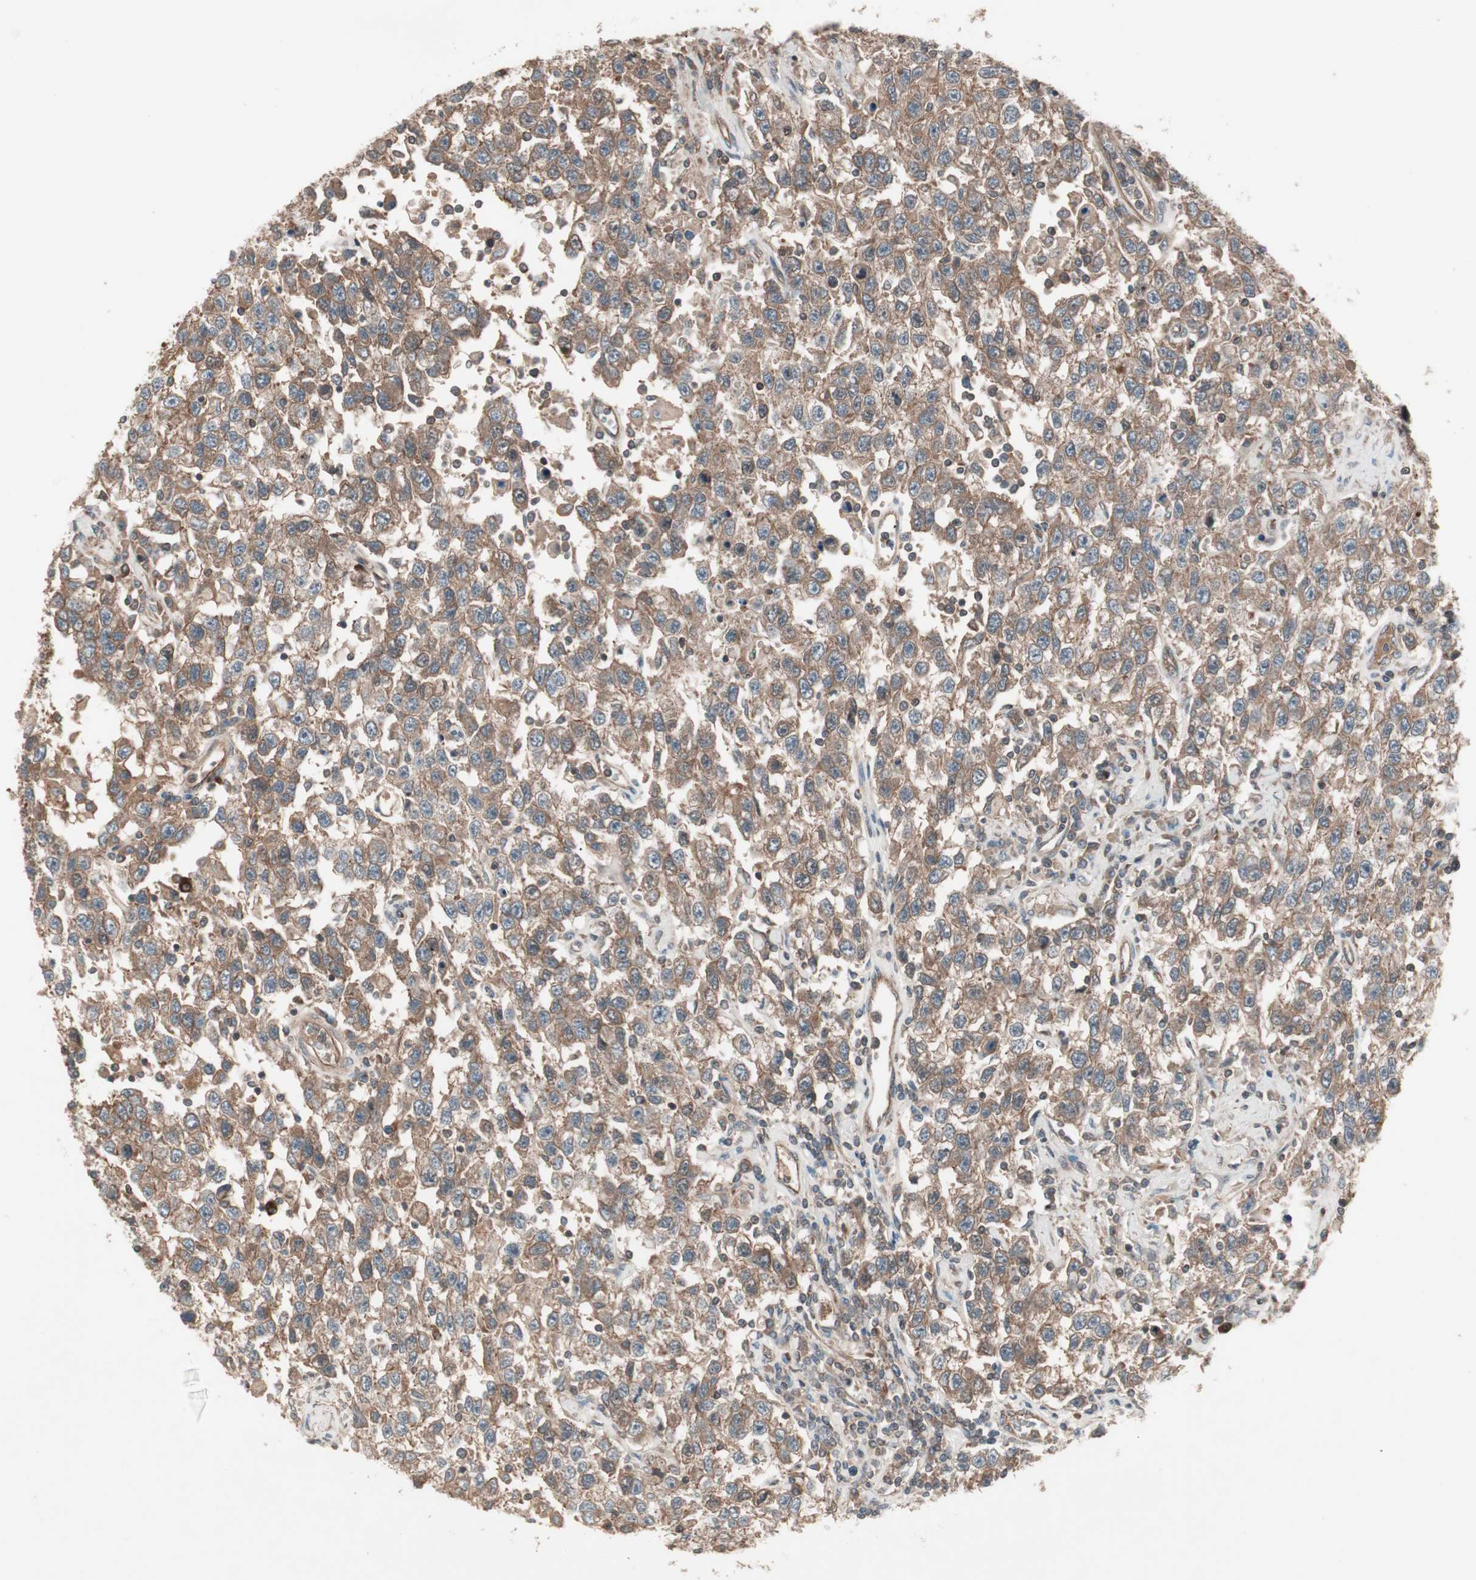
{"staining": {"intensity": "strong", "quantity": ">75%", "location": "cytoplasmic/membranous"}, "tissue": "testis cancer", "cell_type": "Tumor cells", "image_type": "cancer", "snomed": [{"axis": "morphology", "description": "Seminoma, NOS"}, {"axis": "topography", "description": "Testis"}], "caption": "Seminoma (testis) tissue shows strong cytoplasmic/membranous staining in approximately >75% of tumor cells, visualized by immunohistochemistry.", "gene": "TFPI", "patient": {"sex": "male", "age": 41}}